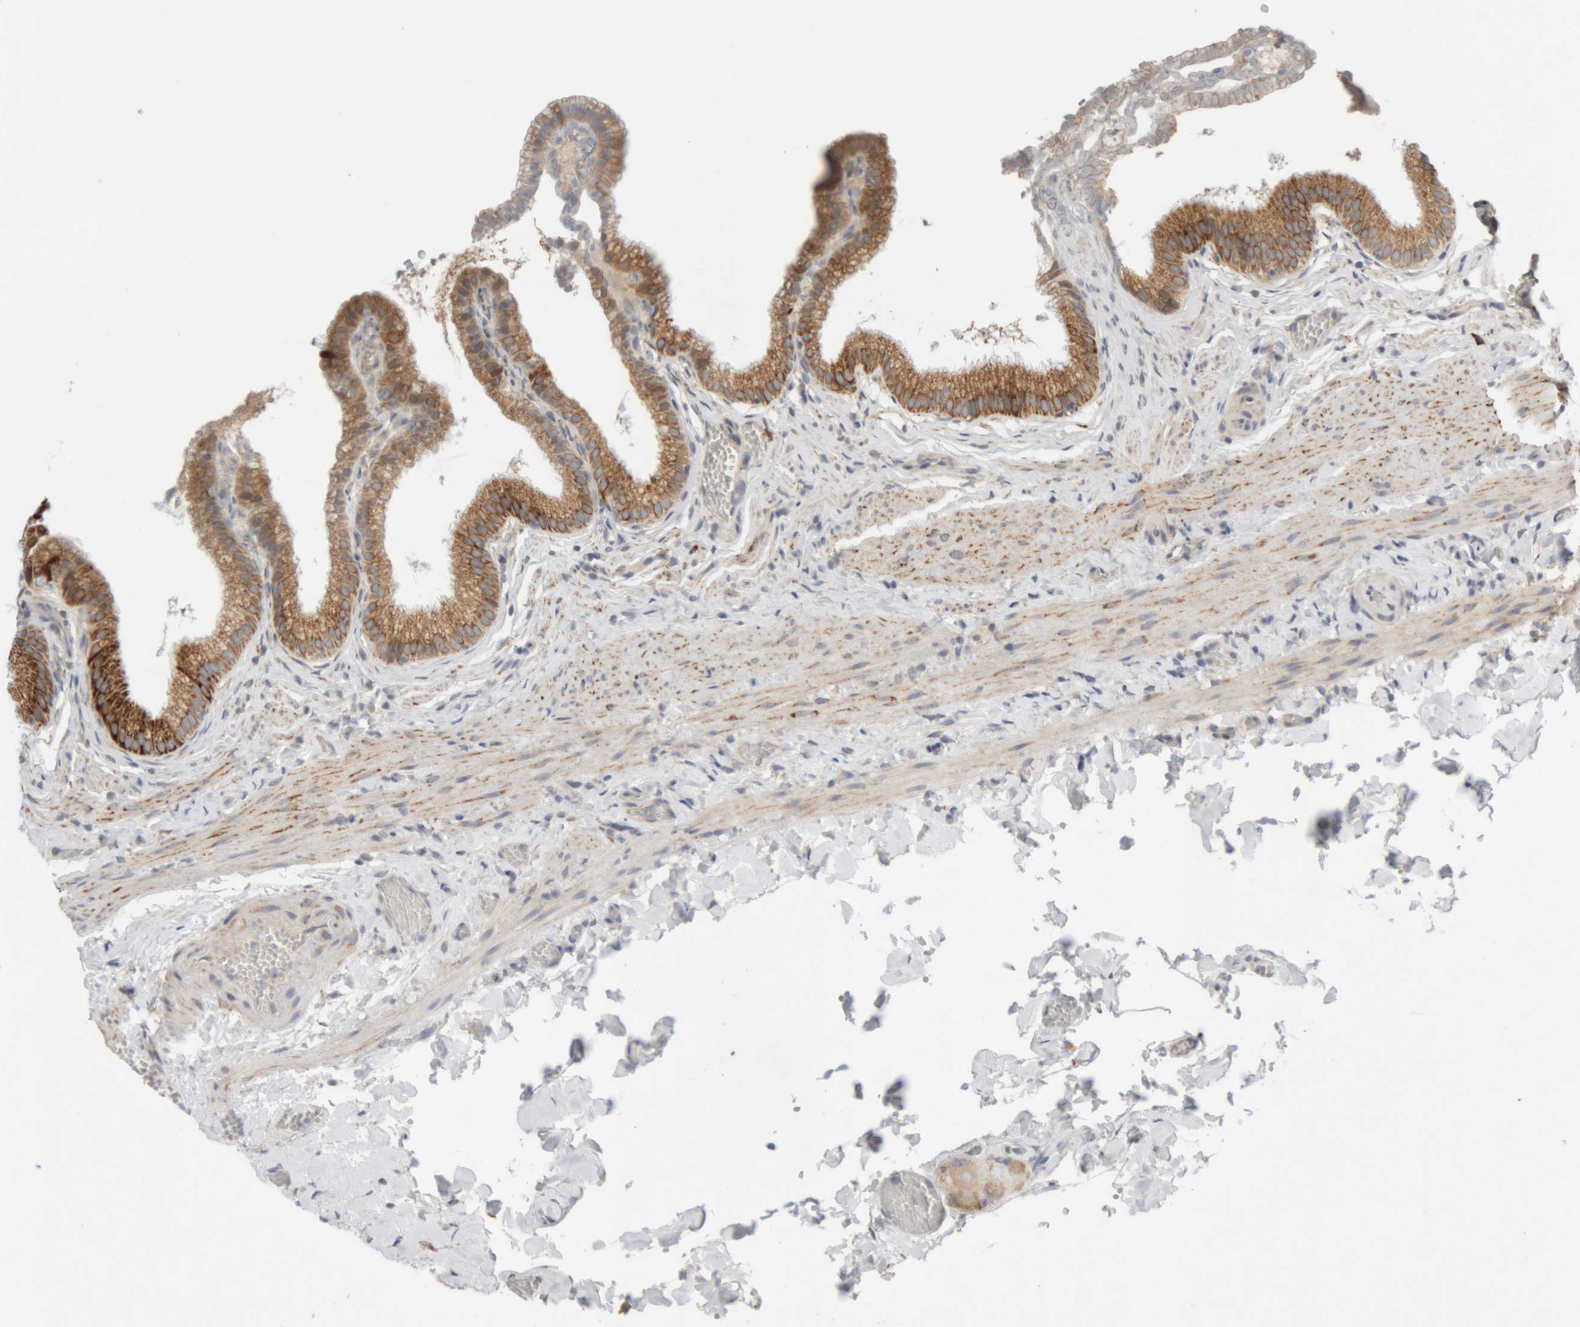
{"staining": {"intensity": "strong", "quantity": ">75%", "location": "cytoplasmic/membranous"}, "tissue": "gallbladder", "cell_type": "Glandular cells", "image_type": "normal", "snomed": [{"axis": "morphology", "description": "Normal tissue, NOS"}, {"axis": "topography", "description": "Gallbladder"}], "caption": "High-power microscopy captured an immunohistochemistry (IHC) photomicrograph of benign gallbladder, revealing strong cytoplasmic/membranous positivity in approximately >75% of glandular cells. (Brightfield microscopy of DAB IHC at high magnification).", "gene": "RPN2", "patient": {"sex": "male", "age": 38}}